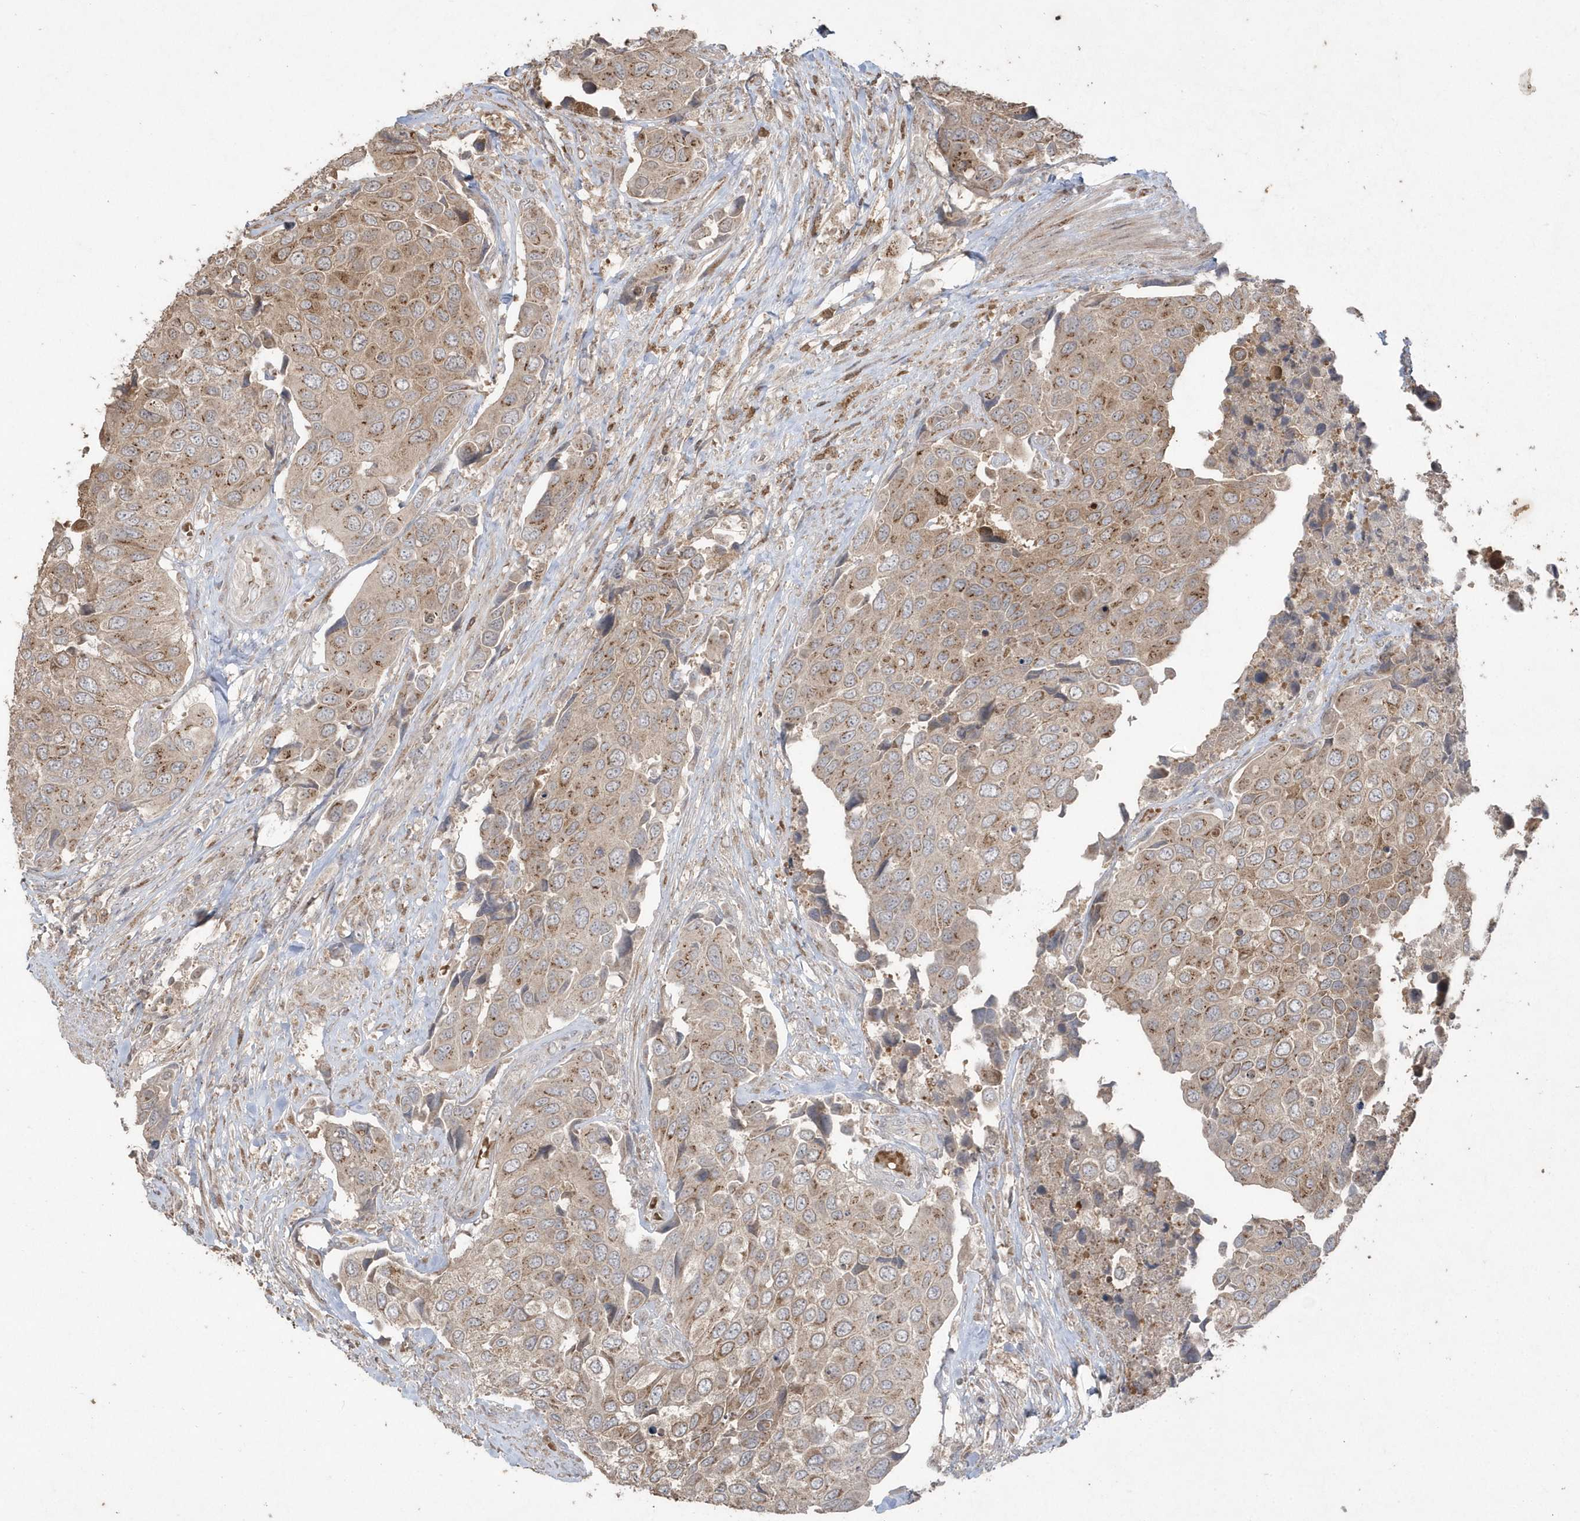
{"staining": {"intensity": "moderate", "quantity": ">75%", "location": "cytoplasmic/membranous"}, "tissue": "urothelial cancer", "cell_type": "Tumor cells", "image_type": "cancer", "snomed": [{"axis": "morphology", "description": "Urothelial carcinoma, High grade"}, {"axis": "topography", "description": "Urinary bladder"}], "caption": "Immunohistochemistry (DAB) staining of human urothelial carcinoma (high-grade) demonstrates moderate cytoplasmic/membranous protein positivity in about >75% of tumor cells. (DAB = brown stain, brightfield microscopy at high magnification).", "gene": "GEMIN6", "patient": {"sex": "male", "age": 74}}